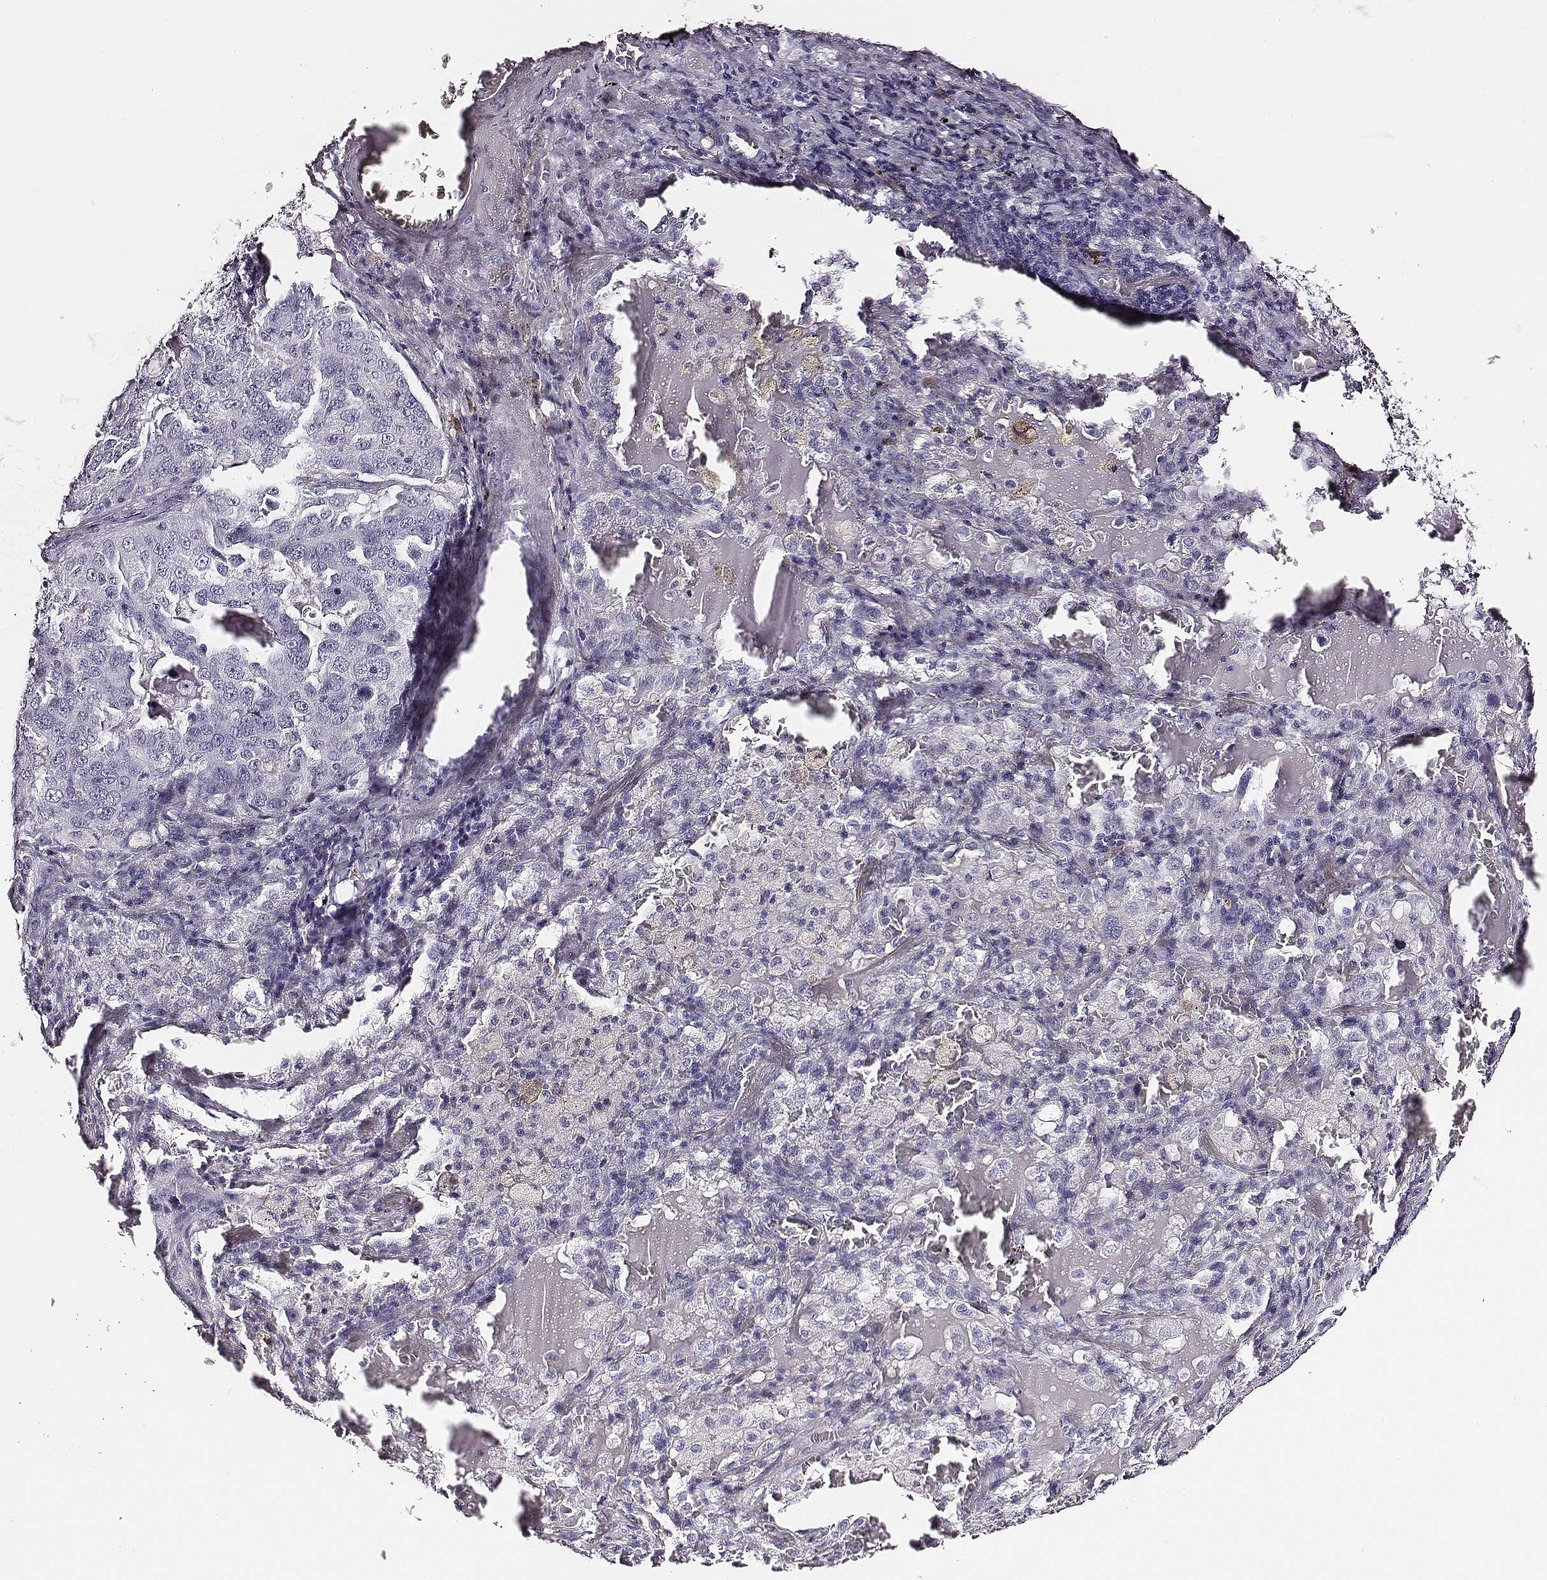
{"staining": {"intensity": "negative", "quantity": "none", "location": "none"}, "tissue": "lung cancer", "cell_type": "Tumor cells", "image_type": "cancer", "snomed": [{"axis": "morphology", "description": "Adenocarcinoma, NOS"}, {"axis": "topography", "description": "Lung"}], "caption": "Tumor cells show no significant protein expression in adenocarcinoma (lung).", "gene": "DPEP1", "patient": {"sex": "female", "age": 61}}